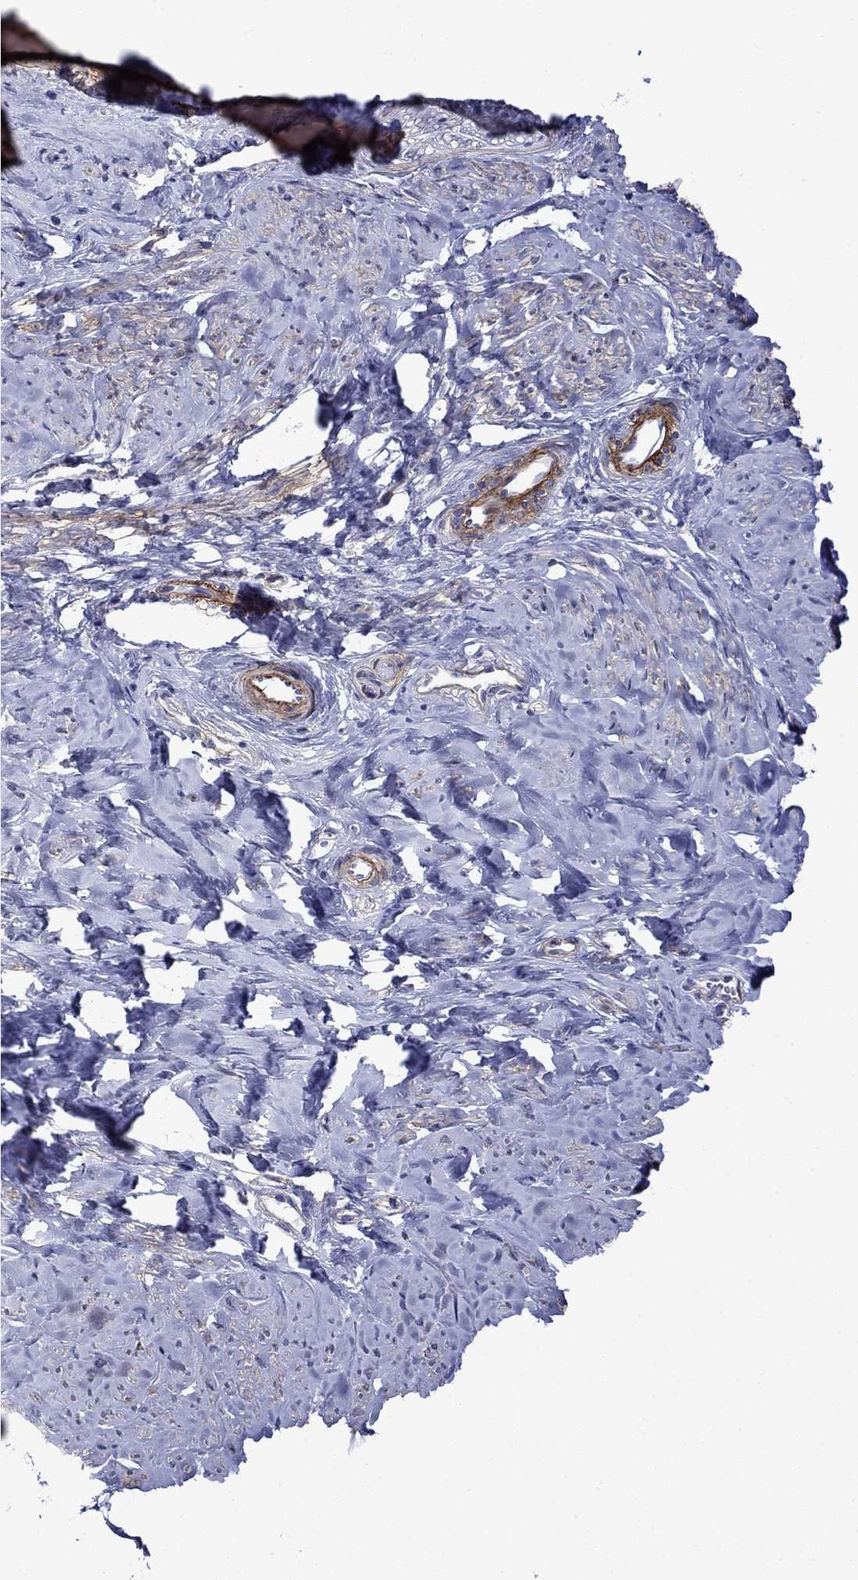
{"staining": {"intensity": "moderate", "quantity": "25%-75%", "location": "cytoplasmic/membranous"}, "tissue": "smooth muscle", "cell_type": "Smooth muscle cells", "image_type": "normal", "snomed": [{"axis": "morphology", "description": "Normal tissue, NOS"}, {"axis": "topography", "description": "Smooth muscle"}], "caption": "Immunohistochemical staining of normal human smooth muscle reveals moderate cytoplasmic/membranous protein positivity in approximately 25%-75% of smooth muscle cells.", "gene": "HSPG2", "patient": {"sex": "female", "age": 48}}